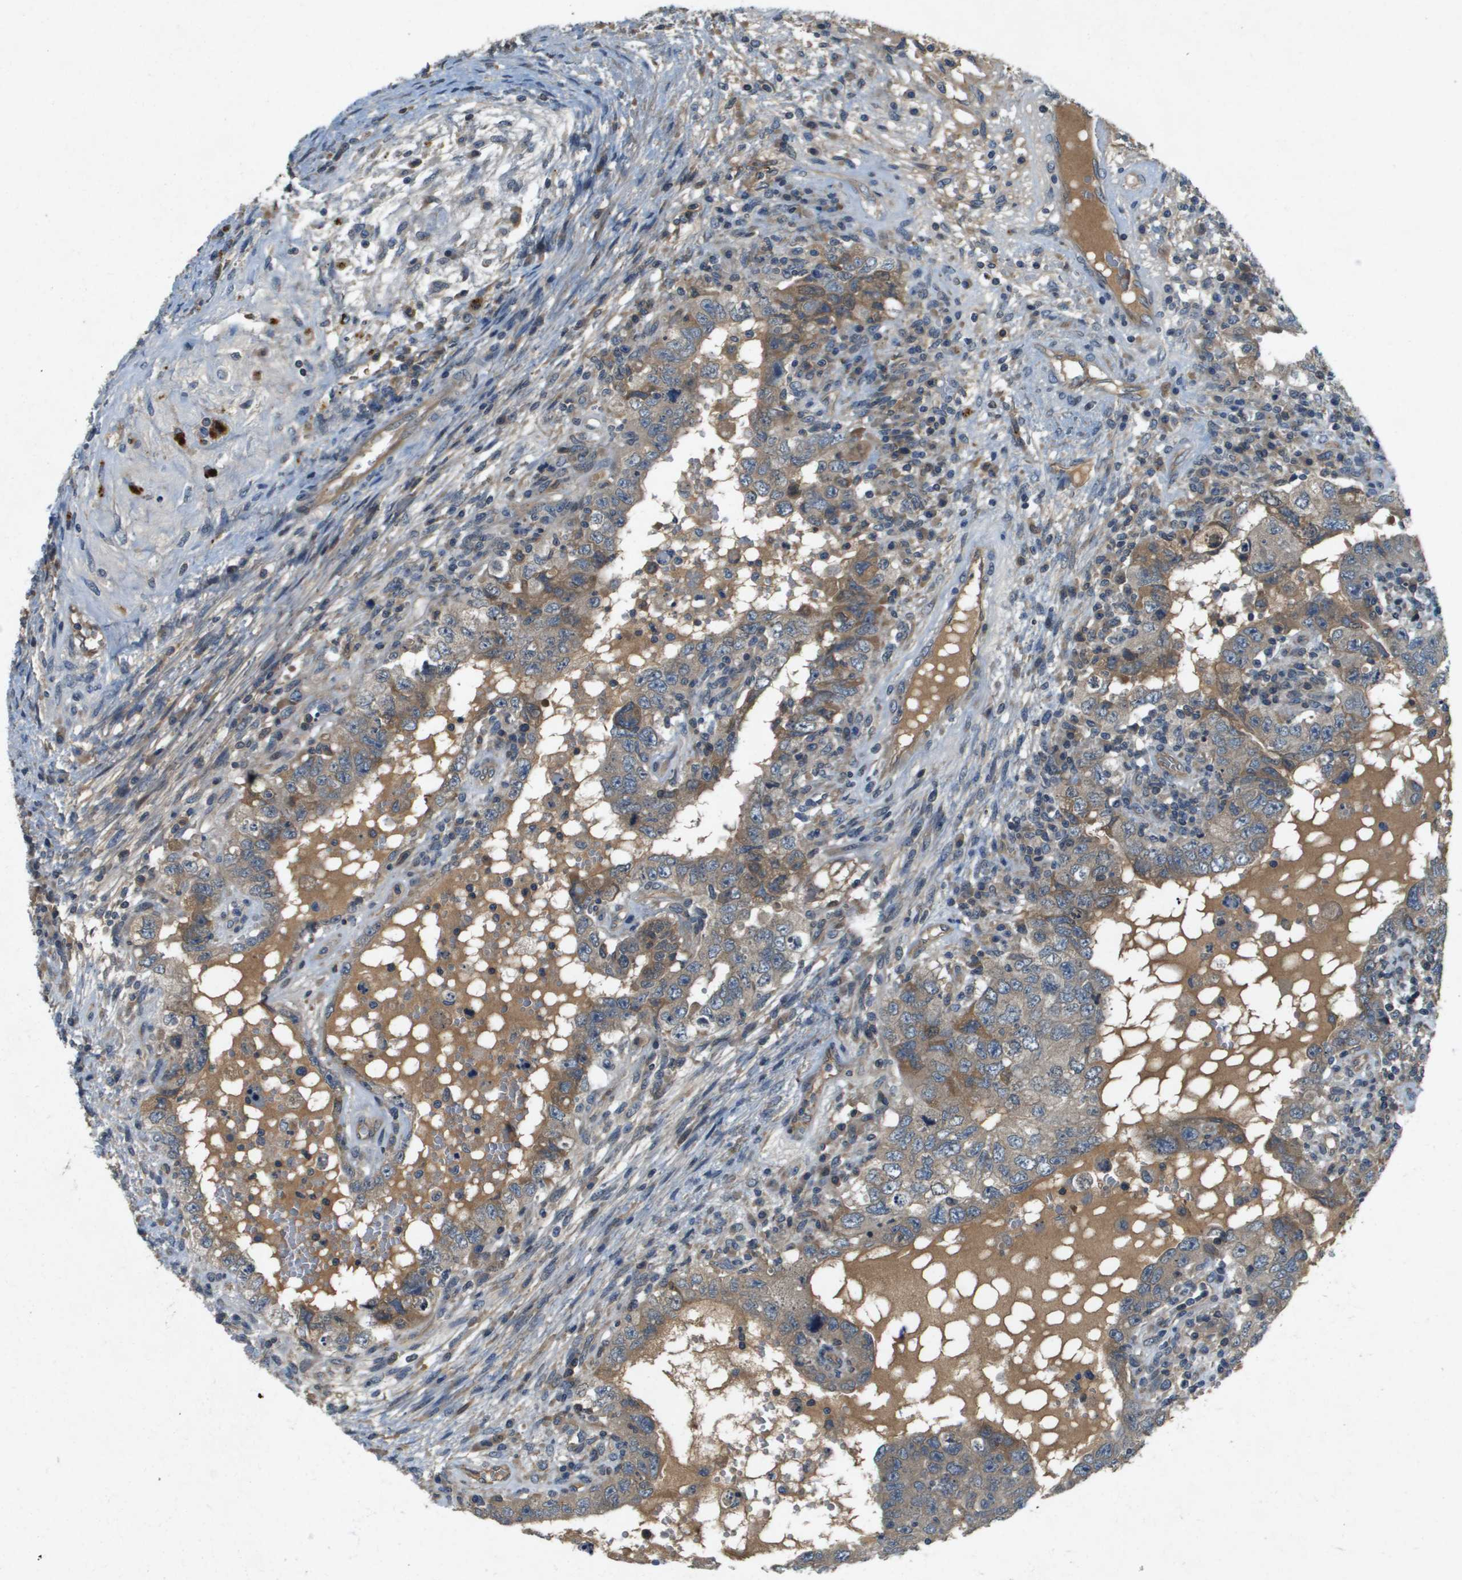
{"staining": {"intensity": "moderate", "quantity": "25%-75%", "location": "cytoplasmic/membranous"}, "tissue": "testis cancer", "cell_type": "Tumor cells", "image_type": "cancer", "snomed": [{"axis": "morphology", "description": "Carcinoma, Embryonal, NOS"}, {"axis": "topography", "description": "Testis"}], "caption": "High-magnification brightfield microscopy of testis cancer (embryonal carcinoma) stained with DAB (brown) and counterstained with hematoxylin (blue). tumor cells exhibit moderate cytoplasmic/membranous expression is present in about25%-75% of cells.", "gene": "PGAP3", "patient": {"sex": "male", "age": 26}}